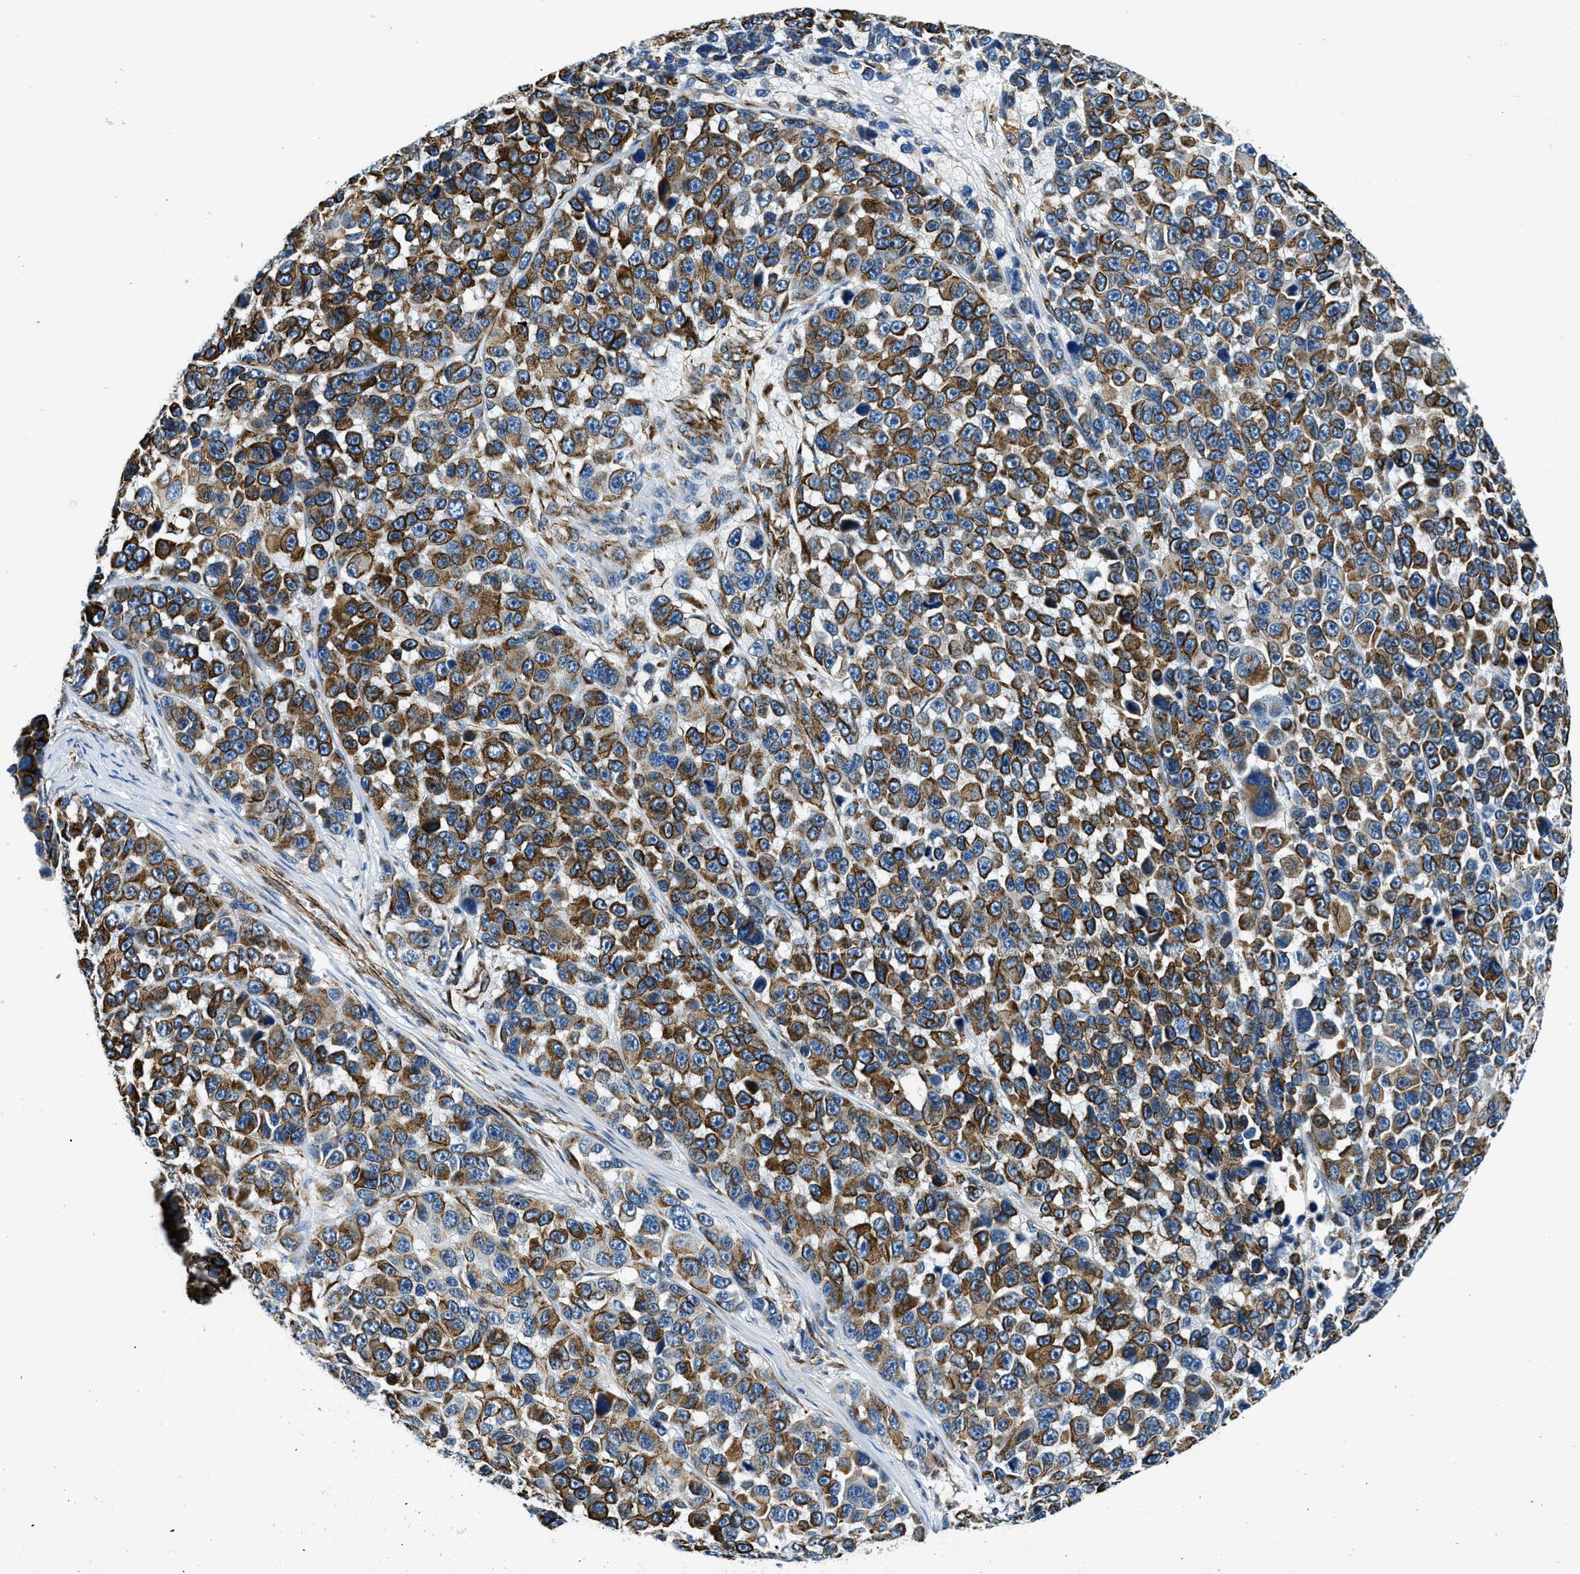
{"staining": {"intensity": "strong", "quantity": ">75%", "location": "cytoplasmic/membranous"}, "tissue": "melanoma", "cell_type": "Tumor cells", "image_type": "cancer", "snomed": [{"axis": "morphology", "description": "Malignant melanoma, NOS"}, {"axis": "topography", "description": "Skin"}], "caption": "Human malignant melanoma stained for a protein (brown) exhibits strong cytoplasmic/membranous positive positivity in approximately >75% of tumor cells.", "gene": "GNS", "patient": {"sex": "male", "age": 53}}